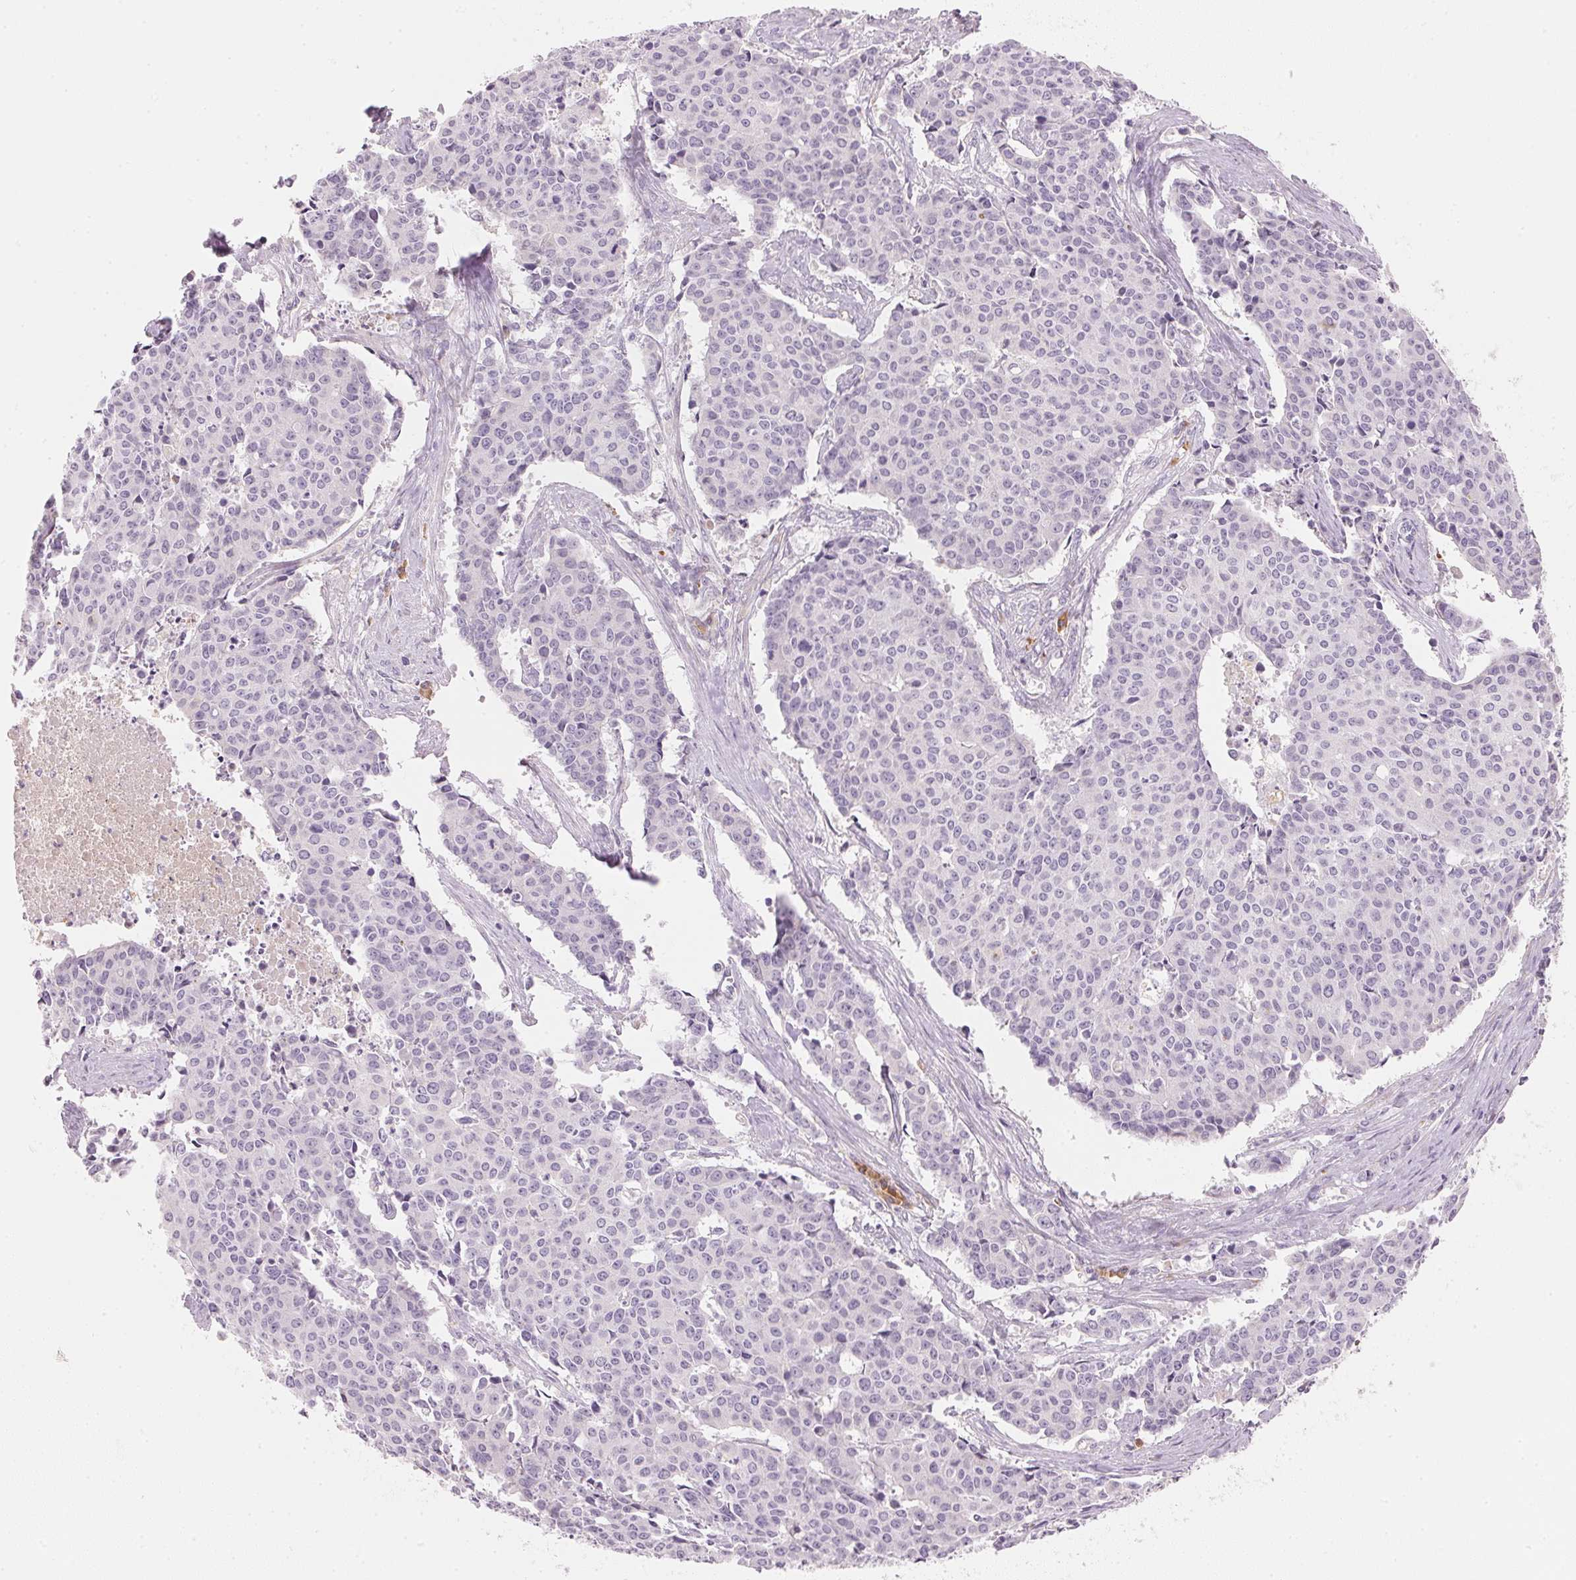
{"staining": {"intensity": "negative", "quantity": "none", "location": "none"}, "tissue": "cervical cancer", "cell_type": "Tumor cells", "image_type": "cancer", "snomed": [{"axis": "morphology", "description": "Squamous cell carcinoma, NOS"}, {"axis": "topography", "description": "Cervix"}], "caption": "DAB (3,3'-diaminobenzidine) immunohistochemical staining of squamous cell carcinoma (cervical) exhibits no significant positivity in tumor cells.", "gene": "RMDN2", "patient": {"sex": "female", "age": 28}}